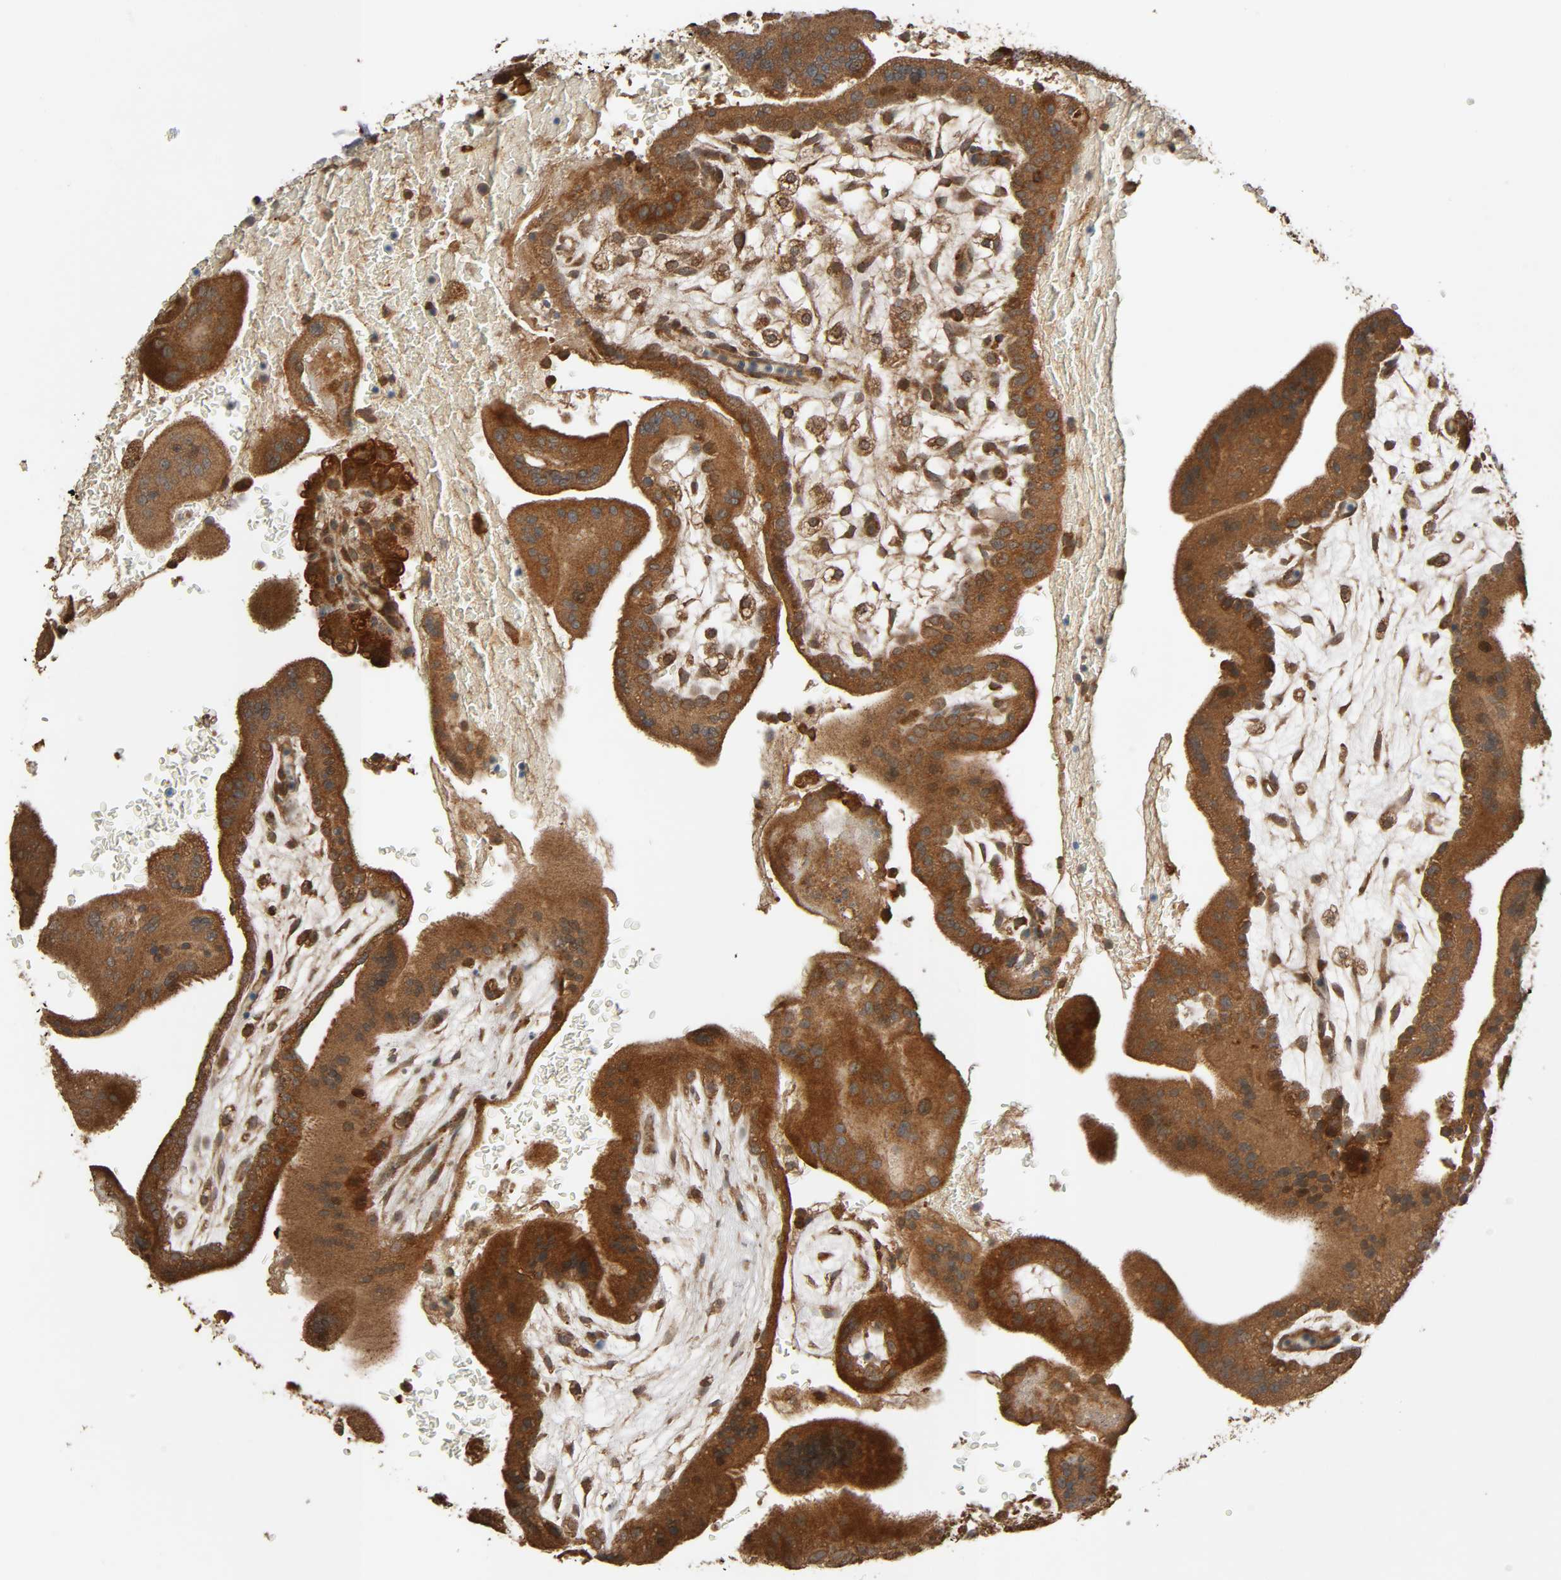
{"staining": {"intensity": "strong", "quantity": ">75%", "location": "cytoplasmic/membranous"}, "tissue": "placenta", "cell_type": "Decidual cells", "image_type": "normal", "snomed": [{"axis": "morphology", "description": "Normal tissue, NOS"}, {"axis": "topography", "description": "Placenta"}], "caption": "Placenta stained for a protein demonstrates strong cytoplasmic/membranous positivity in decidual cells. The staining is performed using DAB brown chromogen to label protein expression. The nuclei are counter-stained blue using hematoxylin.", "gene": "MAP3K8", "patient": {"sex": "female", "age": 35}}